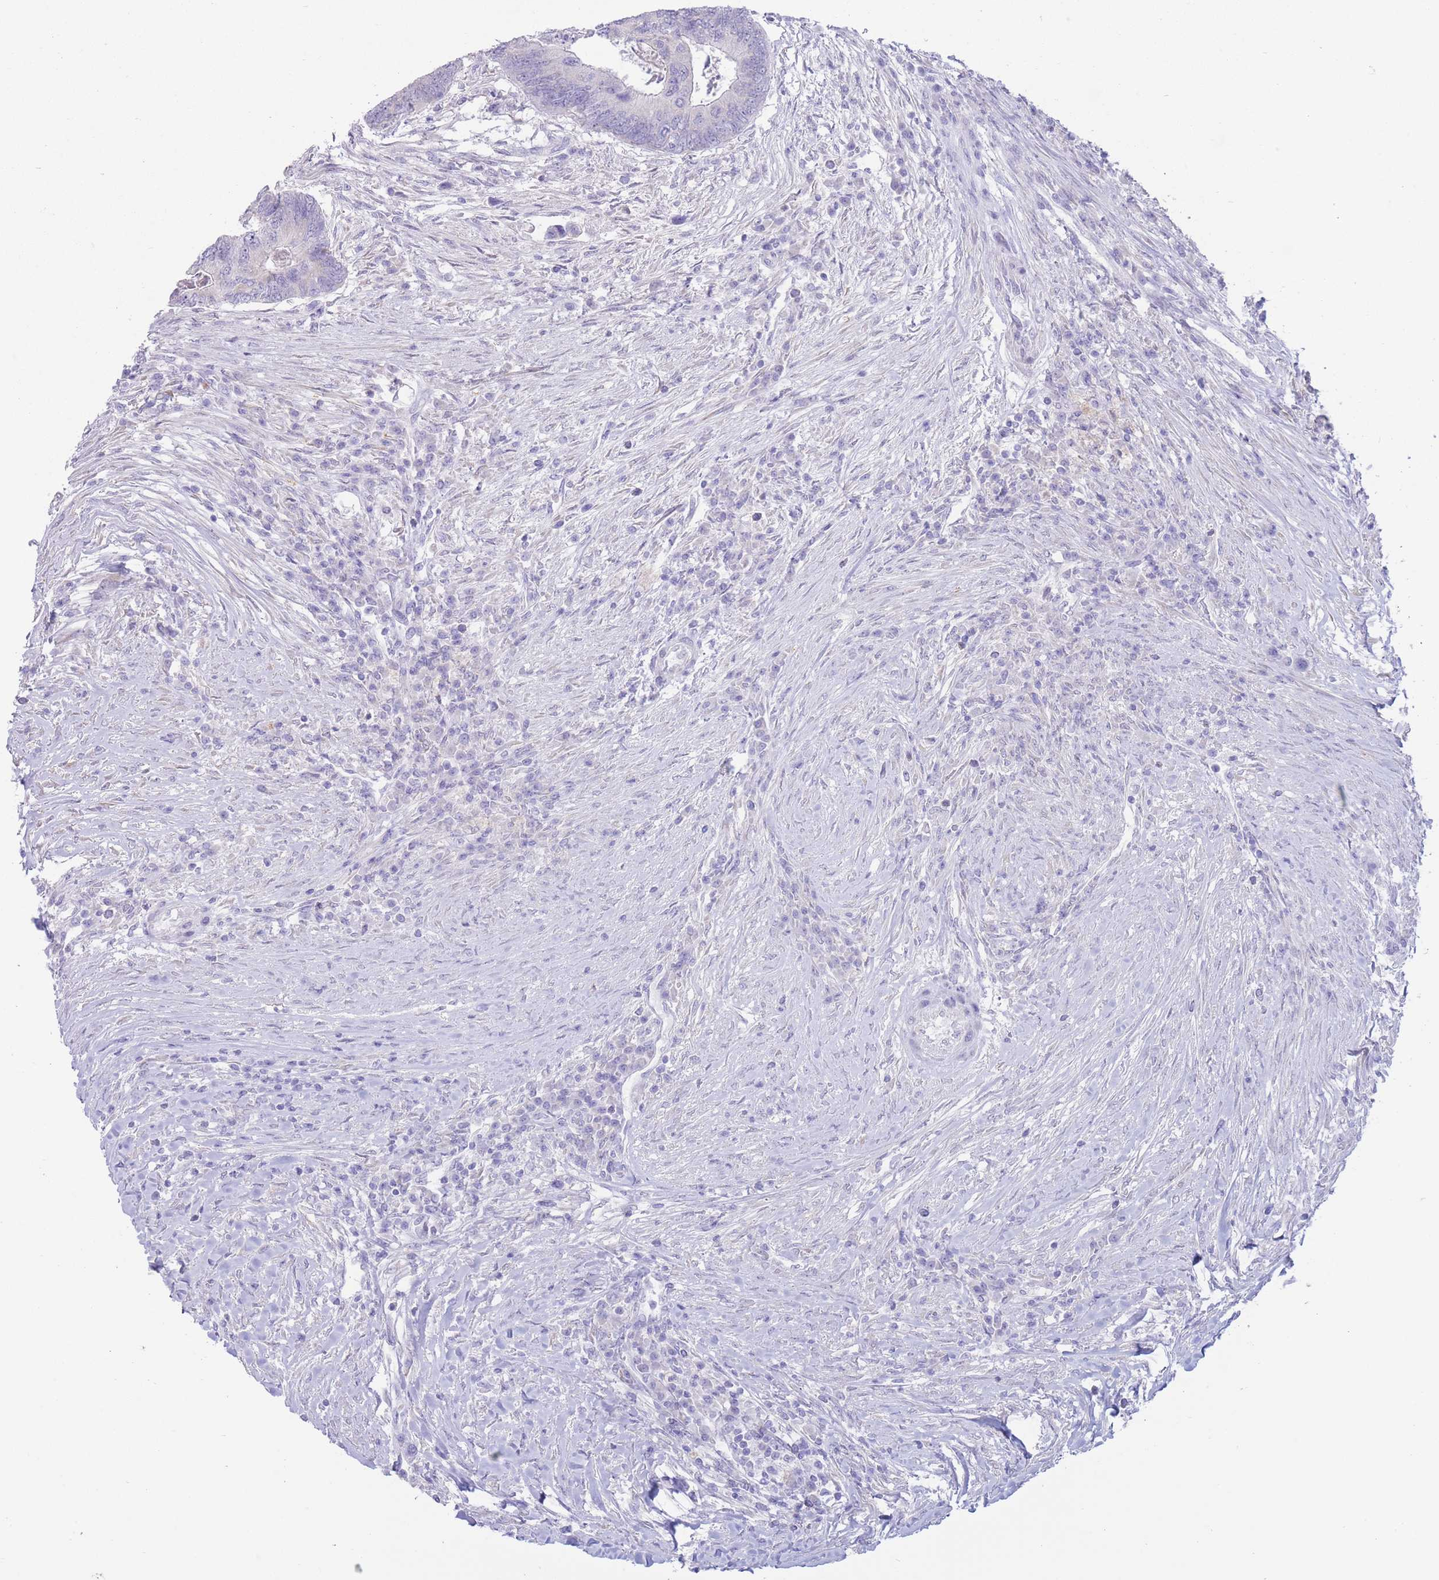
{"staining": {"intensity": "negative", "quantity": "none", "location": "none"}, "tissue": "colorectal cancer", "cell_type": "Tumor cells", "image_type": "cancer", "snomed": [{"axis": "morphology", "description": "Adenocarcinoma, NOS"}, {"axis": "topography", "description": "Colon"}], "caption": "Immunohistochemistry photomicrograph of neoplastic tissue: colorectal cancer (adenocarcinoma) stained with DAB (3,3'-diaminobenzidine) demonstrates no significant protein expression in tumor cells.", "gene": "FAH", "patient": {"sex": "female", "age": 67}}